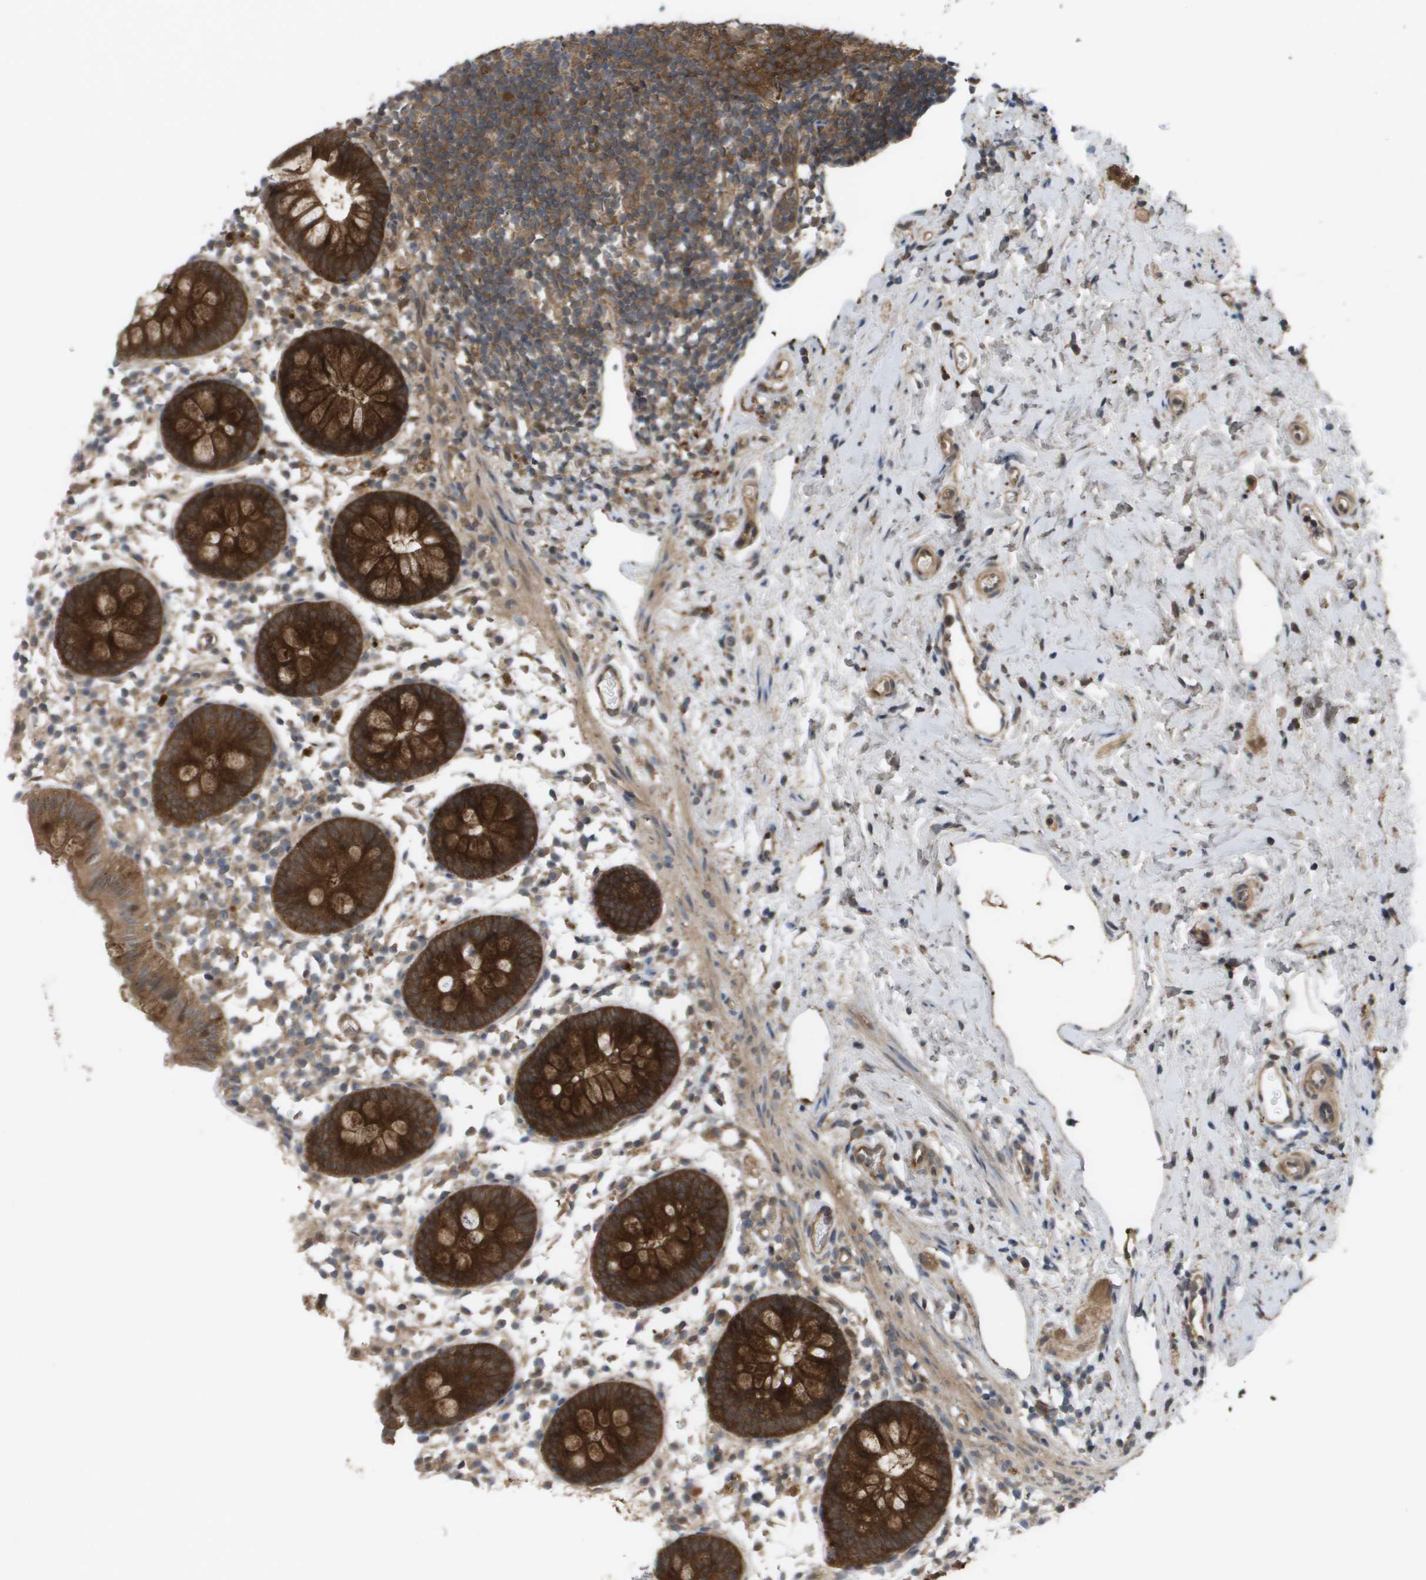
{"staining": {"intensity": "strong", "quantity": ">75%", "location": "cytoplasmic/membranous"}, "tissue": "appendix", "cell_type": "Glandular cells", "image_type": "normal", "snomed": [{"axis": "morphology", "description": "Normal tissue, NOS"}, {"axis": "topography", "description": "Appendix"}], "caption": "Protein expression analysis of unremarkable appendix exhibits strong cytoplasmic/membranous positivity in approximately >75% of glandular cells.", "gene": "CTPS2", "patient": {"sex": "female", "age": 20}}